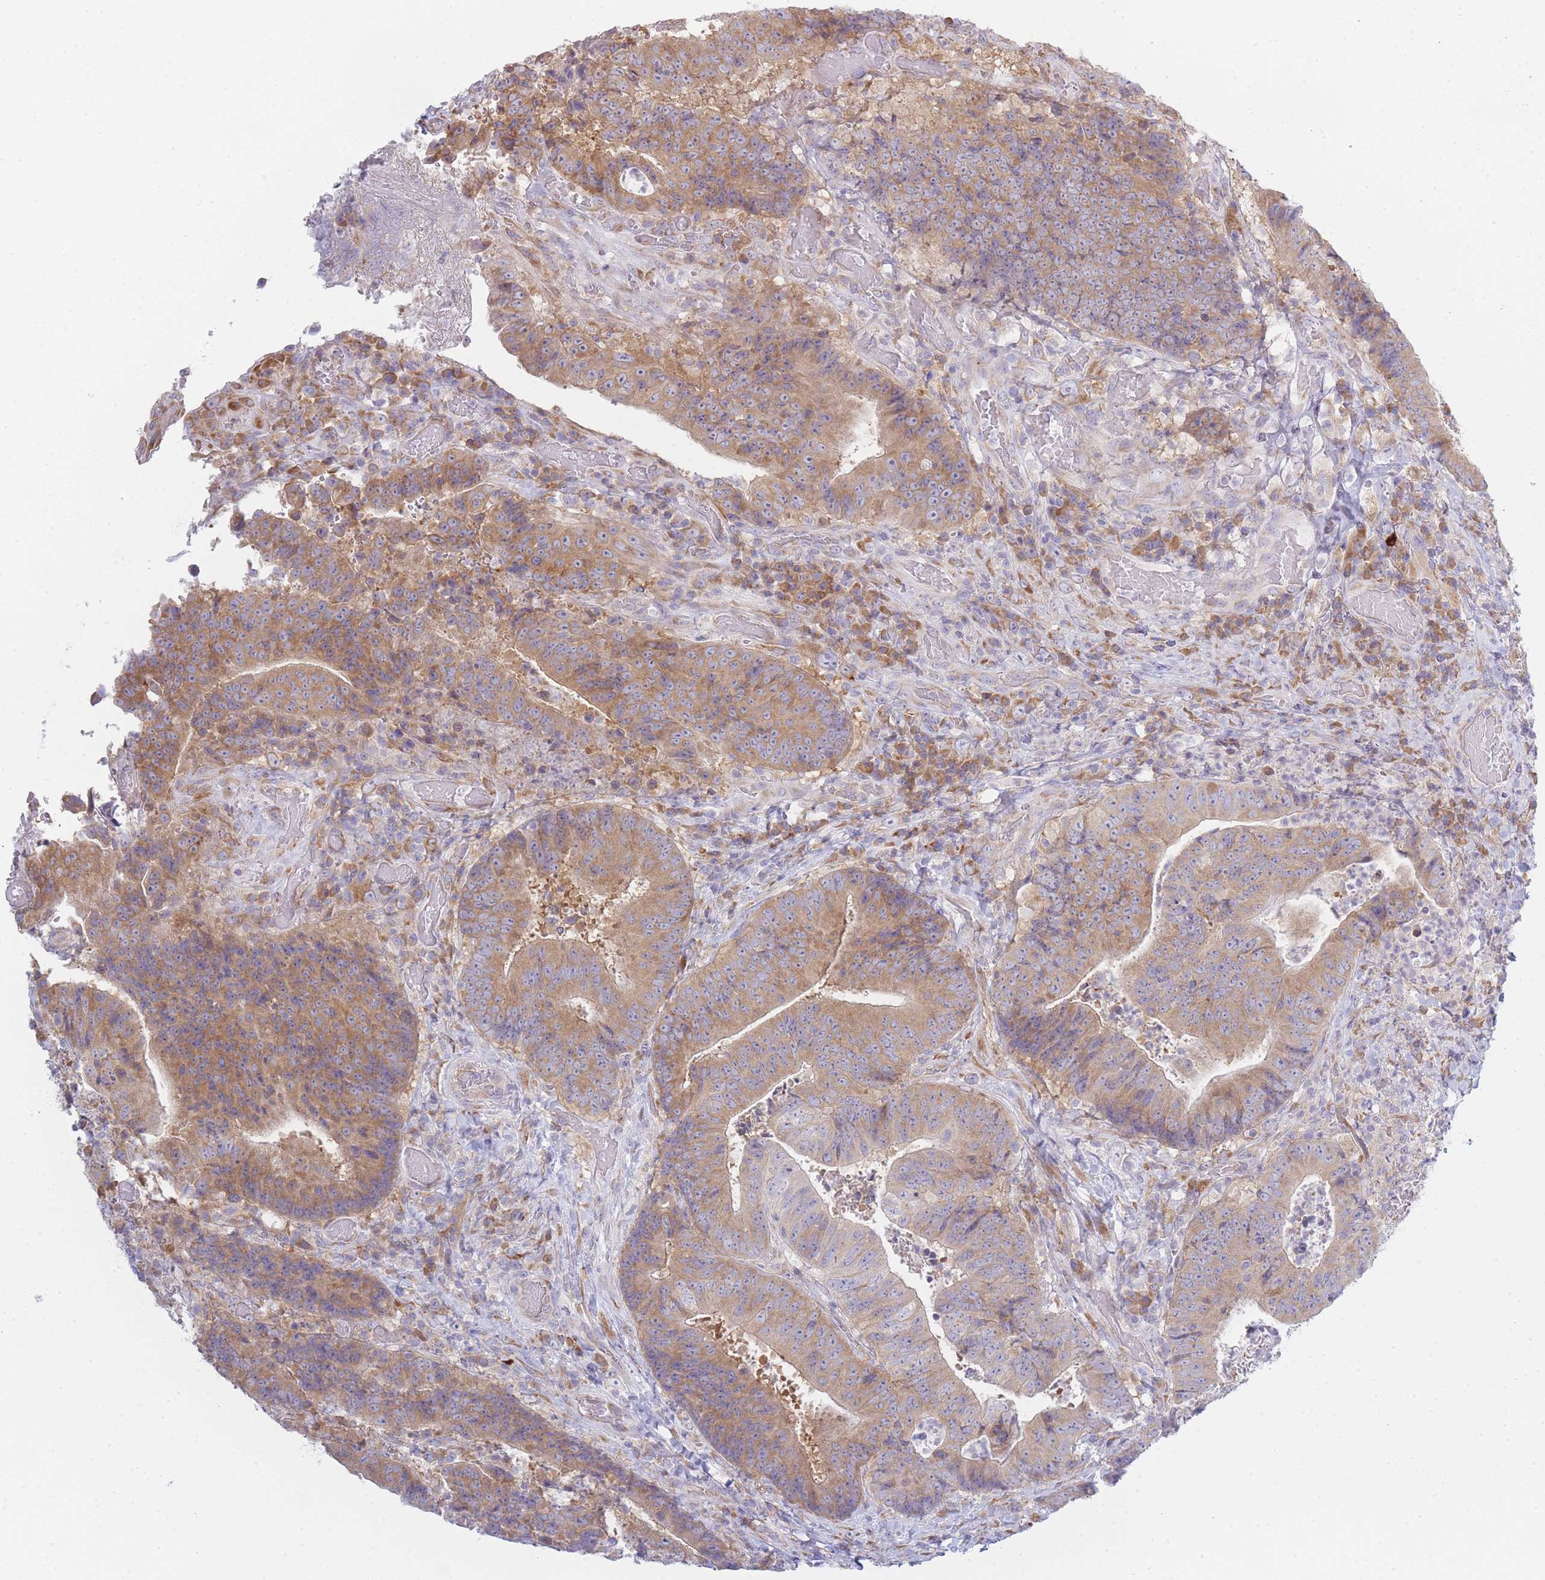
{"staining": {"intensity": "moderate", "quantity": ">75%", "location": "cytoplasmic/membranous"}, "tissue": "colorectal cancer", "cell_type": "Tumor cells", "image_type": "cancer", "snomed": [{"axis": "morphology", "description": "Adenocarcinoma, NOS"}, {"axis": "topography", "description": "Rectum"}], "caption": "A histopathology image showing moderate cytoplasmic/membranous positivity in approximately >75% of tumor cells in colorectal cancer (adenocarcinoma), as visualized by brown immunohistochemical staining.", "gene": "OR5L2", "patient": {"sex": "male", "age": 72}}